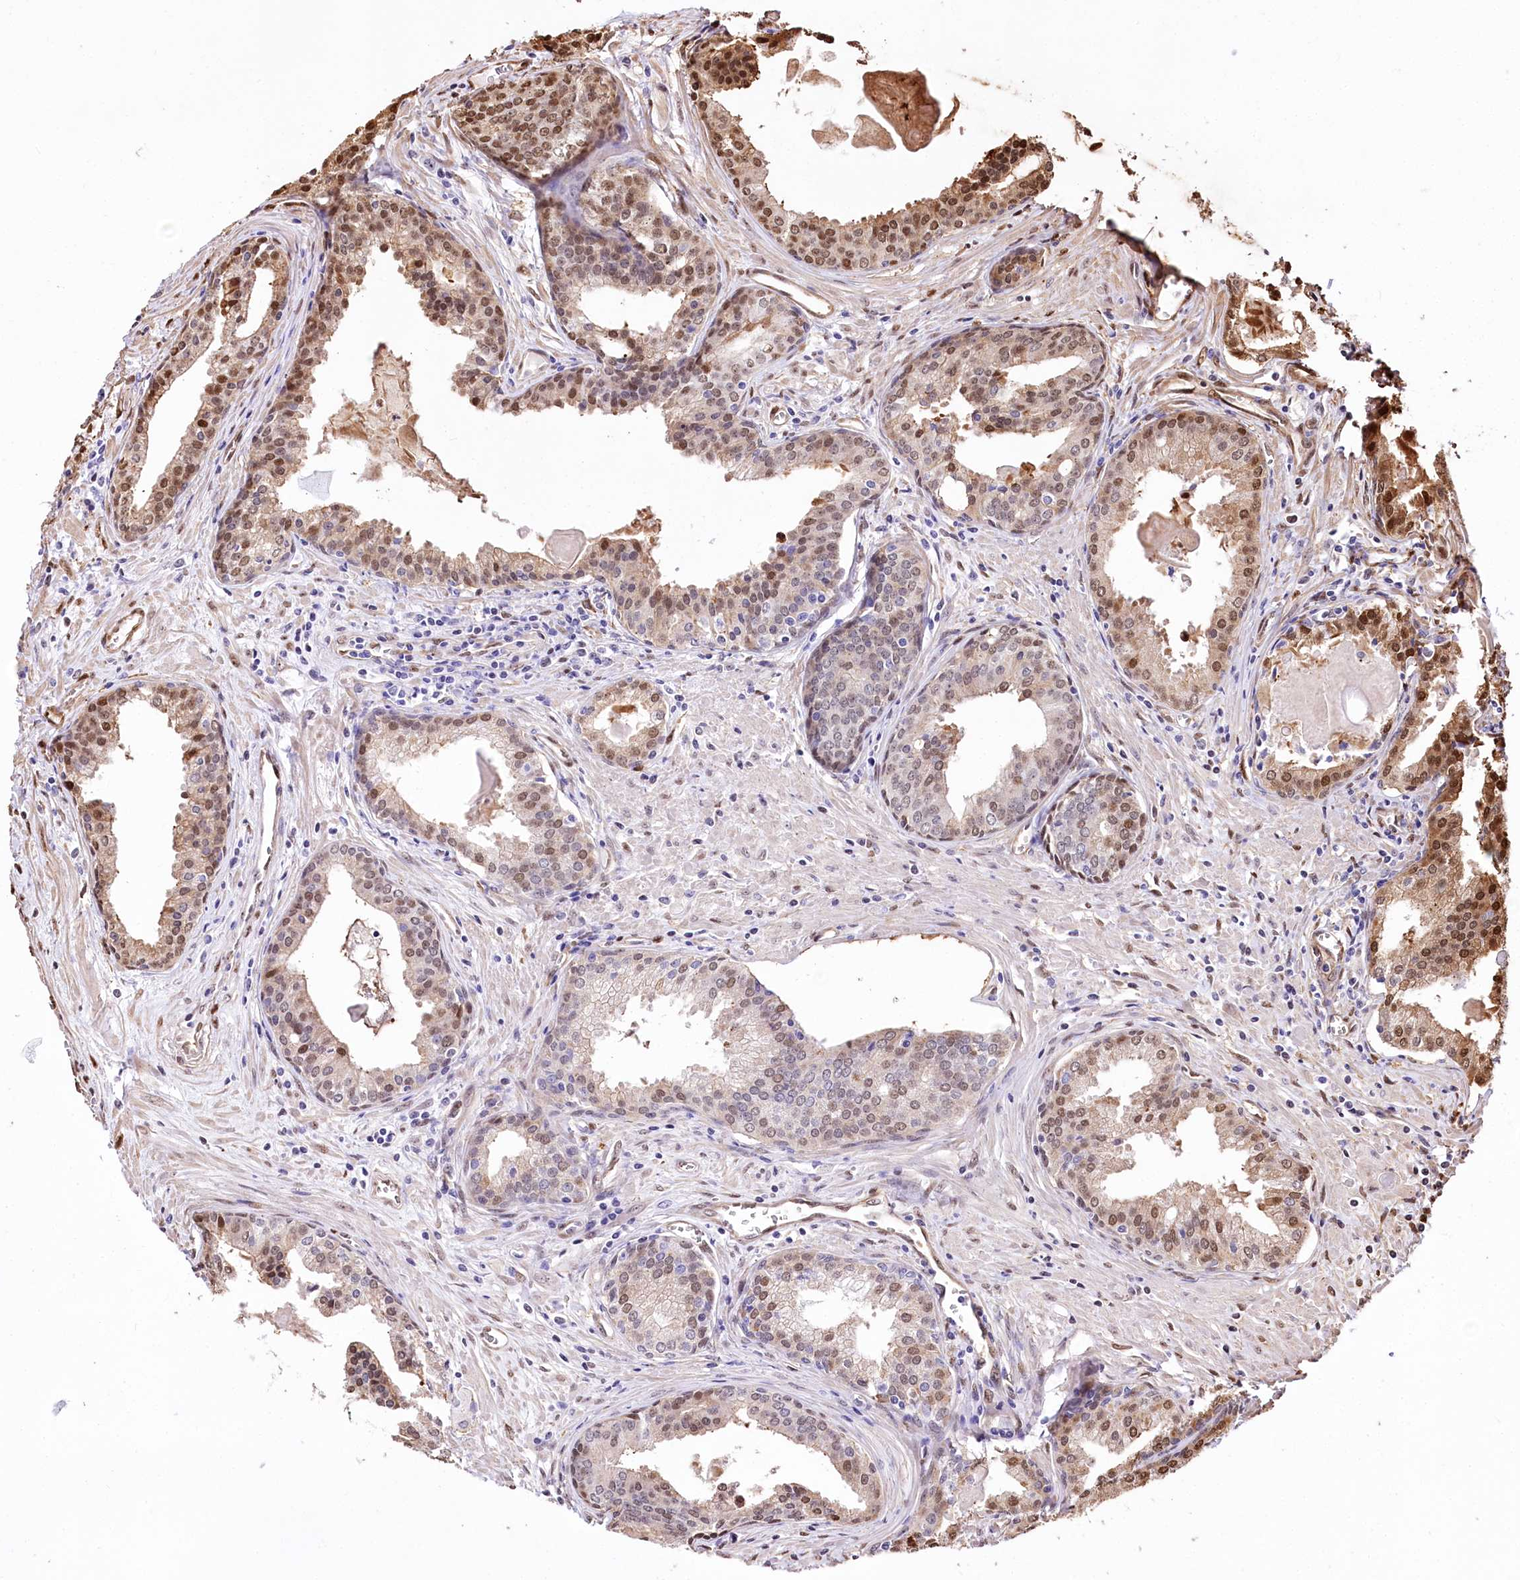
{"staining": {"intensity": "moderate", "quantity": "25%-75%", "location": "cytoplasmic/membranous,nuclear"}, "tissue": "prostate cancer", "cell_type": "Tumor cells", "image_type": "cancer", "snomed": [{"axis": "morphology", "description": "Adenocarcinoma, High grade"}, {"axis": "topography", "description": "Prostate"}], "caption": "High-grade adenocarcinoma (prostate) was stained to show a protein in brown. There is medium levels of moderate cytoplasmic/membranous and nuclear expression in approximately 25%-75% of tumor cells. Using DAB (3,3'-diaminobenzidine) (brown) and hematoxylin (blue) stains, captured at high magnification using brightfield microscopy.", "gene": "PTMS", "patient": {"sex": "male", "age": 68}}